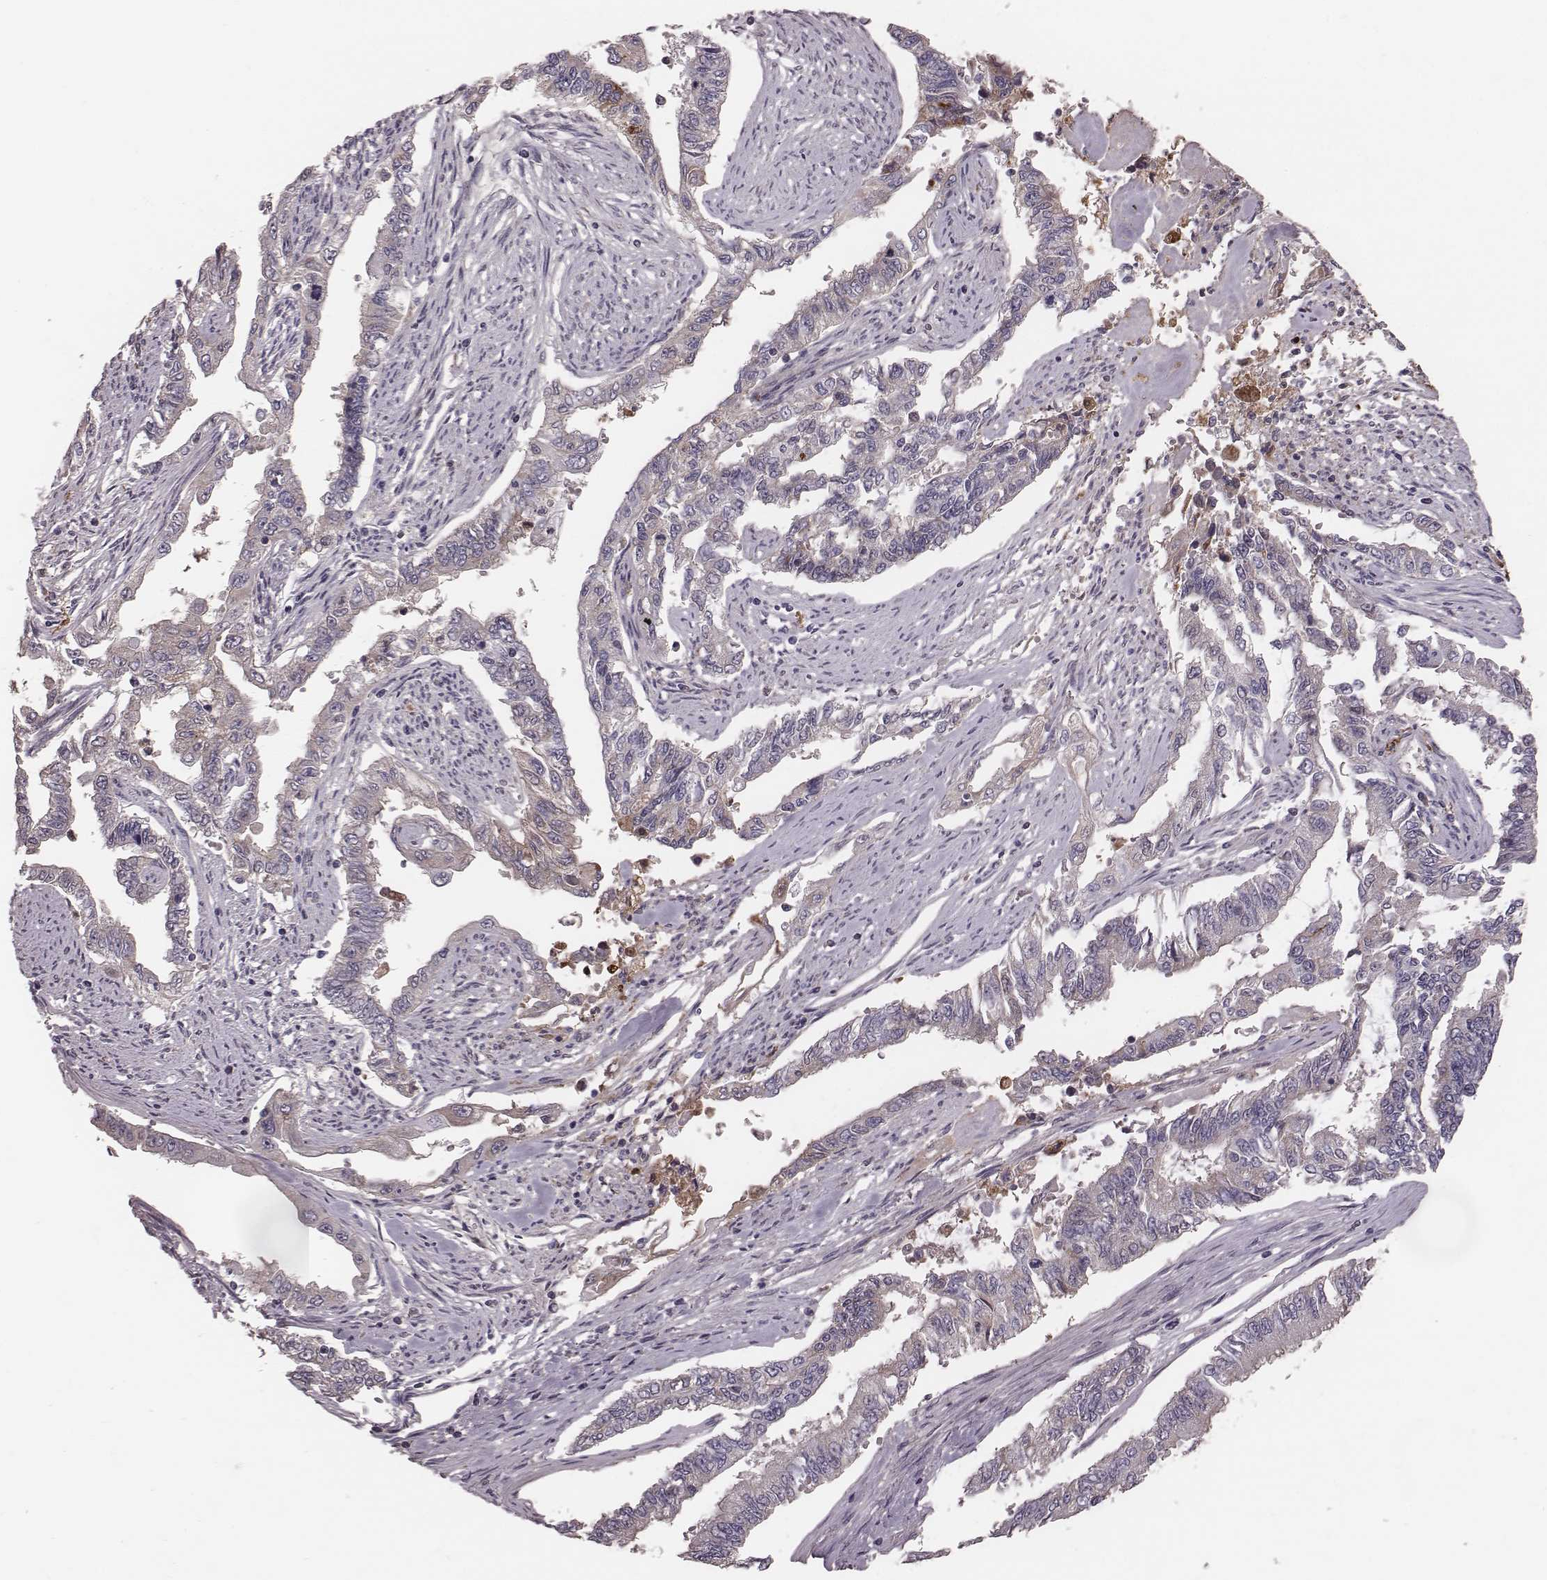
{"staining": {"intensity": "negative", "quantity": "none", "location": "none"}, "tissue": "endometrial cancer", "cell_type": "Tumor cells", "image_type": "cancer", "snomed": [{"axis": "morphology", "description": "Adenocarcinoma, NOS"}, {"axis": "topography", "description": "Uterus"}], "caption": "The image reveals no staining of tumor cells in endometrial cancer (adenocarcinoma).", "gene": "CFTR", "patient": {"sex": "female", "age": 59}}